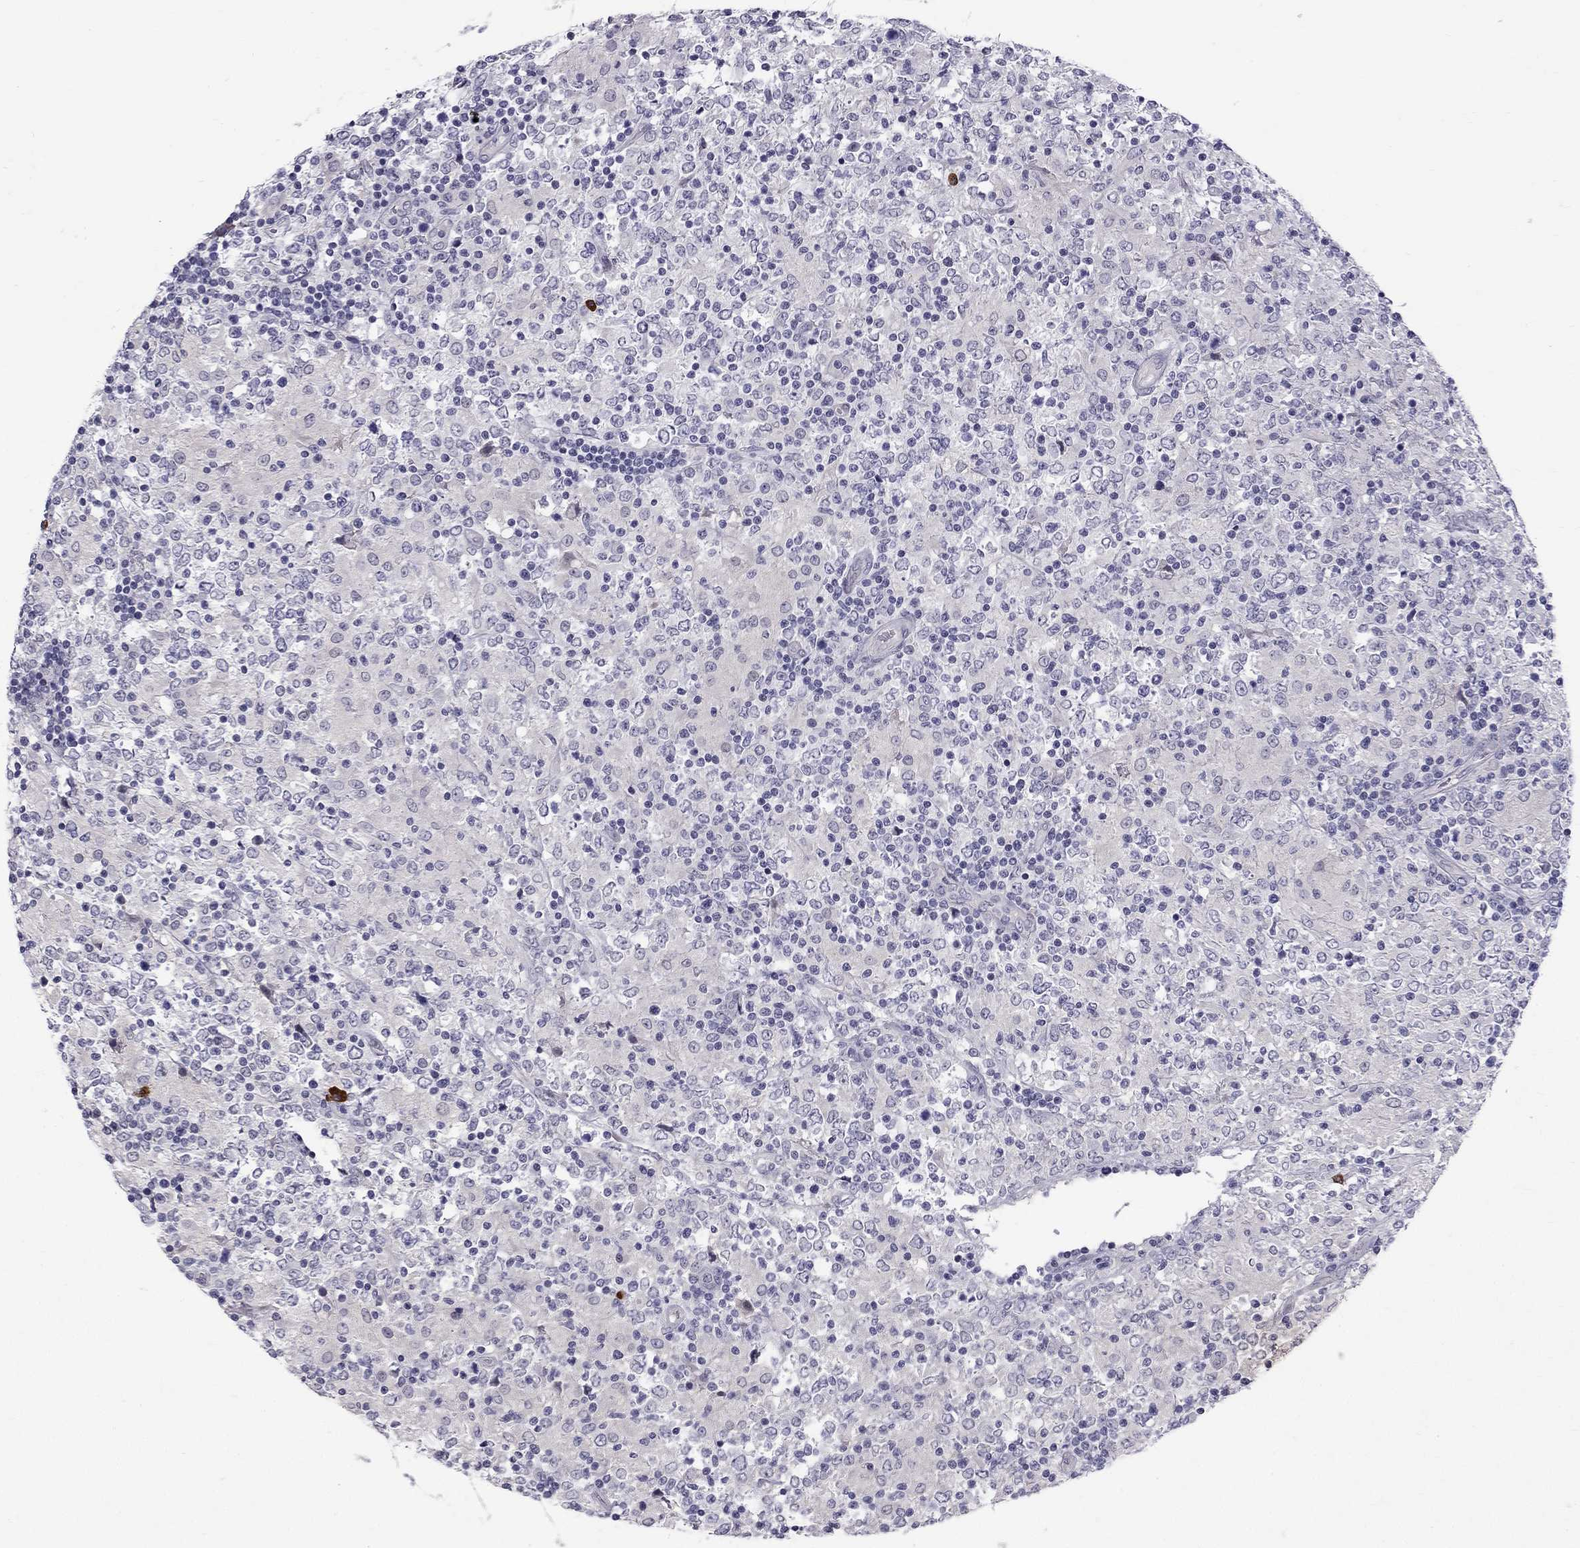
{"staining": {"intensity": "negative", "quantity": "none", "location": "none"}, "tissue": "lymphoma", "cell_type": "Tumor cells", "image_type": "cancer", "snomed": [{"axis": "morphology", "description": "Malignant lymphoma, non-Hodgkin's type, High grade"}, {"axis": "topography", "description": "Lymph node"}], "caption": "There is no significant expression in tumor cells of lymphoma. (Brightfield microscopy of DAB IHC at high magnification).", "gene": "RTL9", "patient": {"sex": "female", "age": 84}}